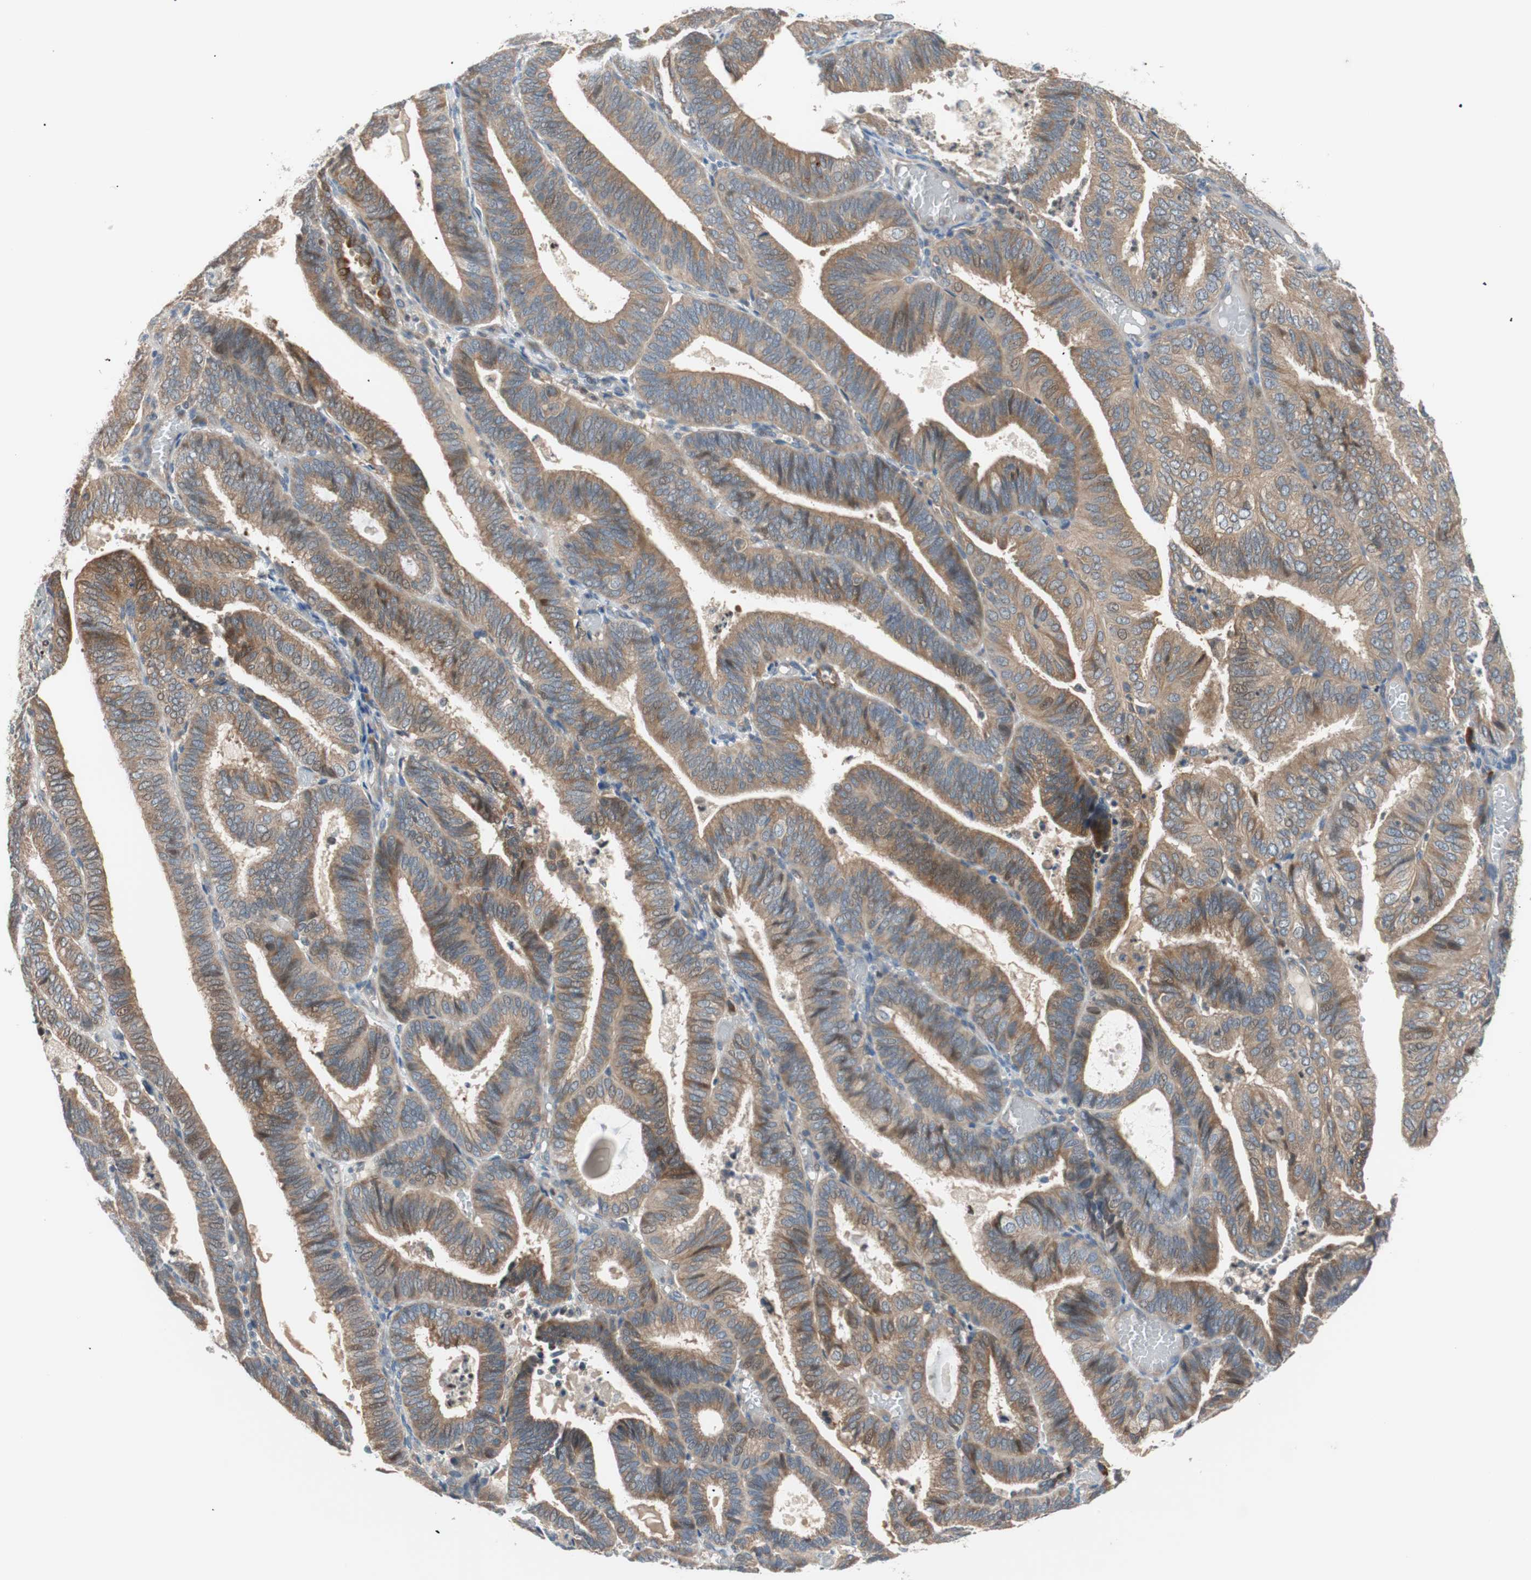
{"staining": {"intensity": "moderate", "quantity": ">75%", "location": "cytoplasmic/membranous"}, "tissue": "endometrial cancer", "cell_type": "Tumor cells", "image_type": "cancer", "snomed": [{"axis": "morphology", "description": "Adenocarcinoma, NOS"}, {"axis": "topography", "description": "Uterus"}], "caption": "The image displays a brown stain indicating the presence of a protein in the cytoplasmic/membranous of tumor cells in endometrial adenocarcinoma. The staining was performed using DAB, with brown indicating positive protein expression. Nuclei are stained blue with hematoxylin.", "gene": "PCK1", "patient": {"sex": "female", "age": 60}}